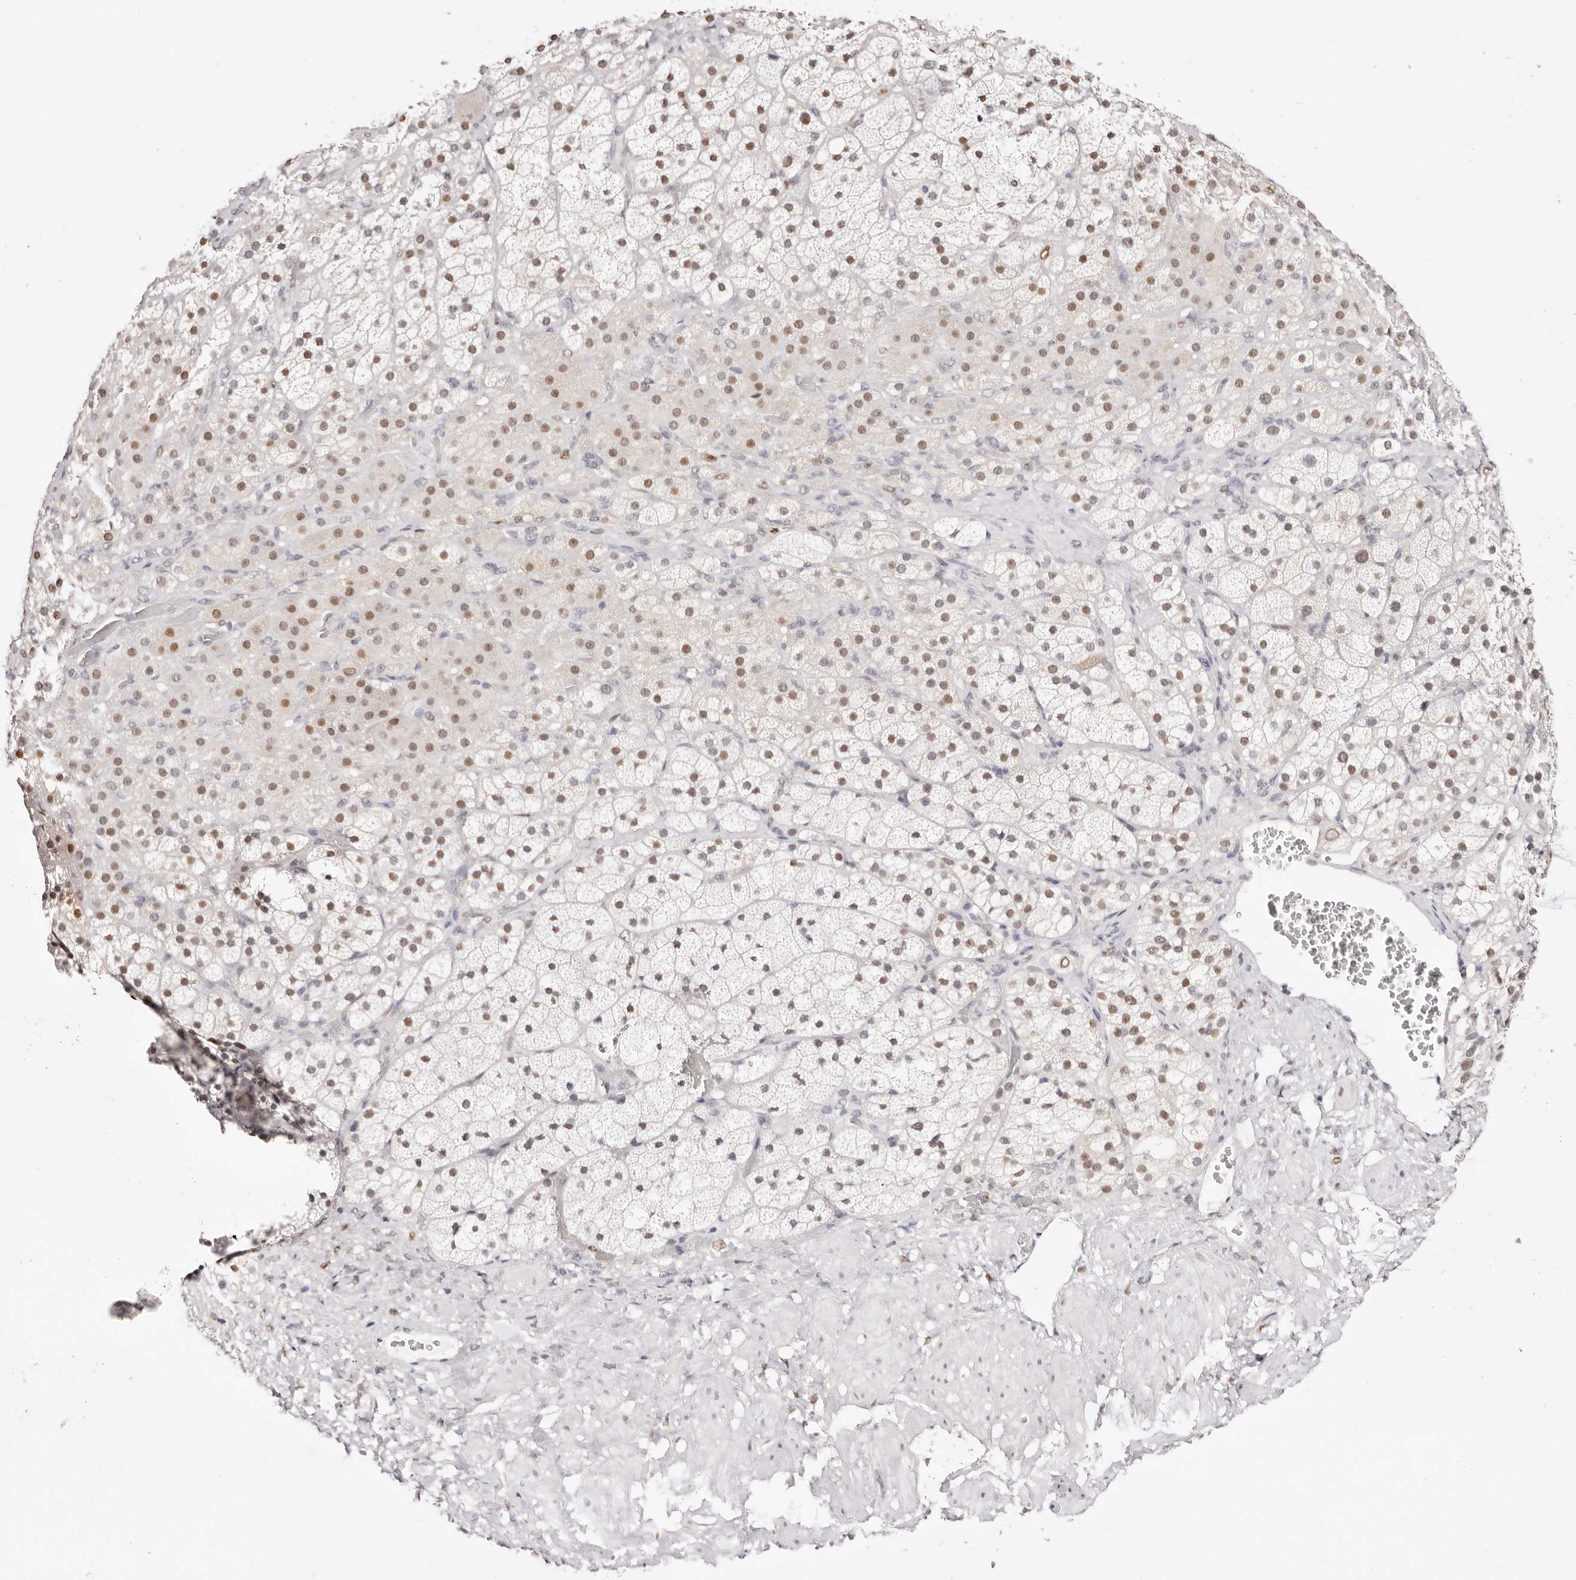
{"staining": {"intensity": "moderate", "quantity": ">75%", "location": "nuclear"}, "tissue": "adrenal gland", "cell_type": "Glandular cells", "image_type": "normal", "snomed": [{"axis": "morphology", "description": "Normal tissue, NOS"}, {"axis": "topography", "description": "Adrenal gland"}], "caption": "Glandular cells show medium levels of moderate nuclear expression in approximately >75% of cells in benign adrenal gland. (DAB IHC with brightfield microscopy, high magnification).", "gene": "TKT", "patient": {"sex": "male", "age": 57}}